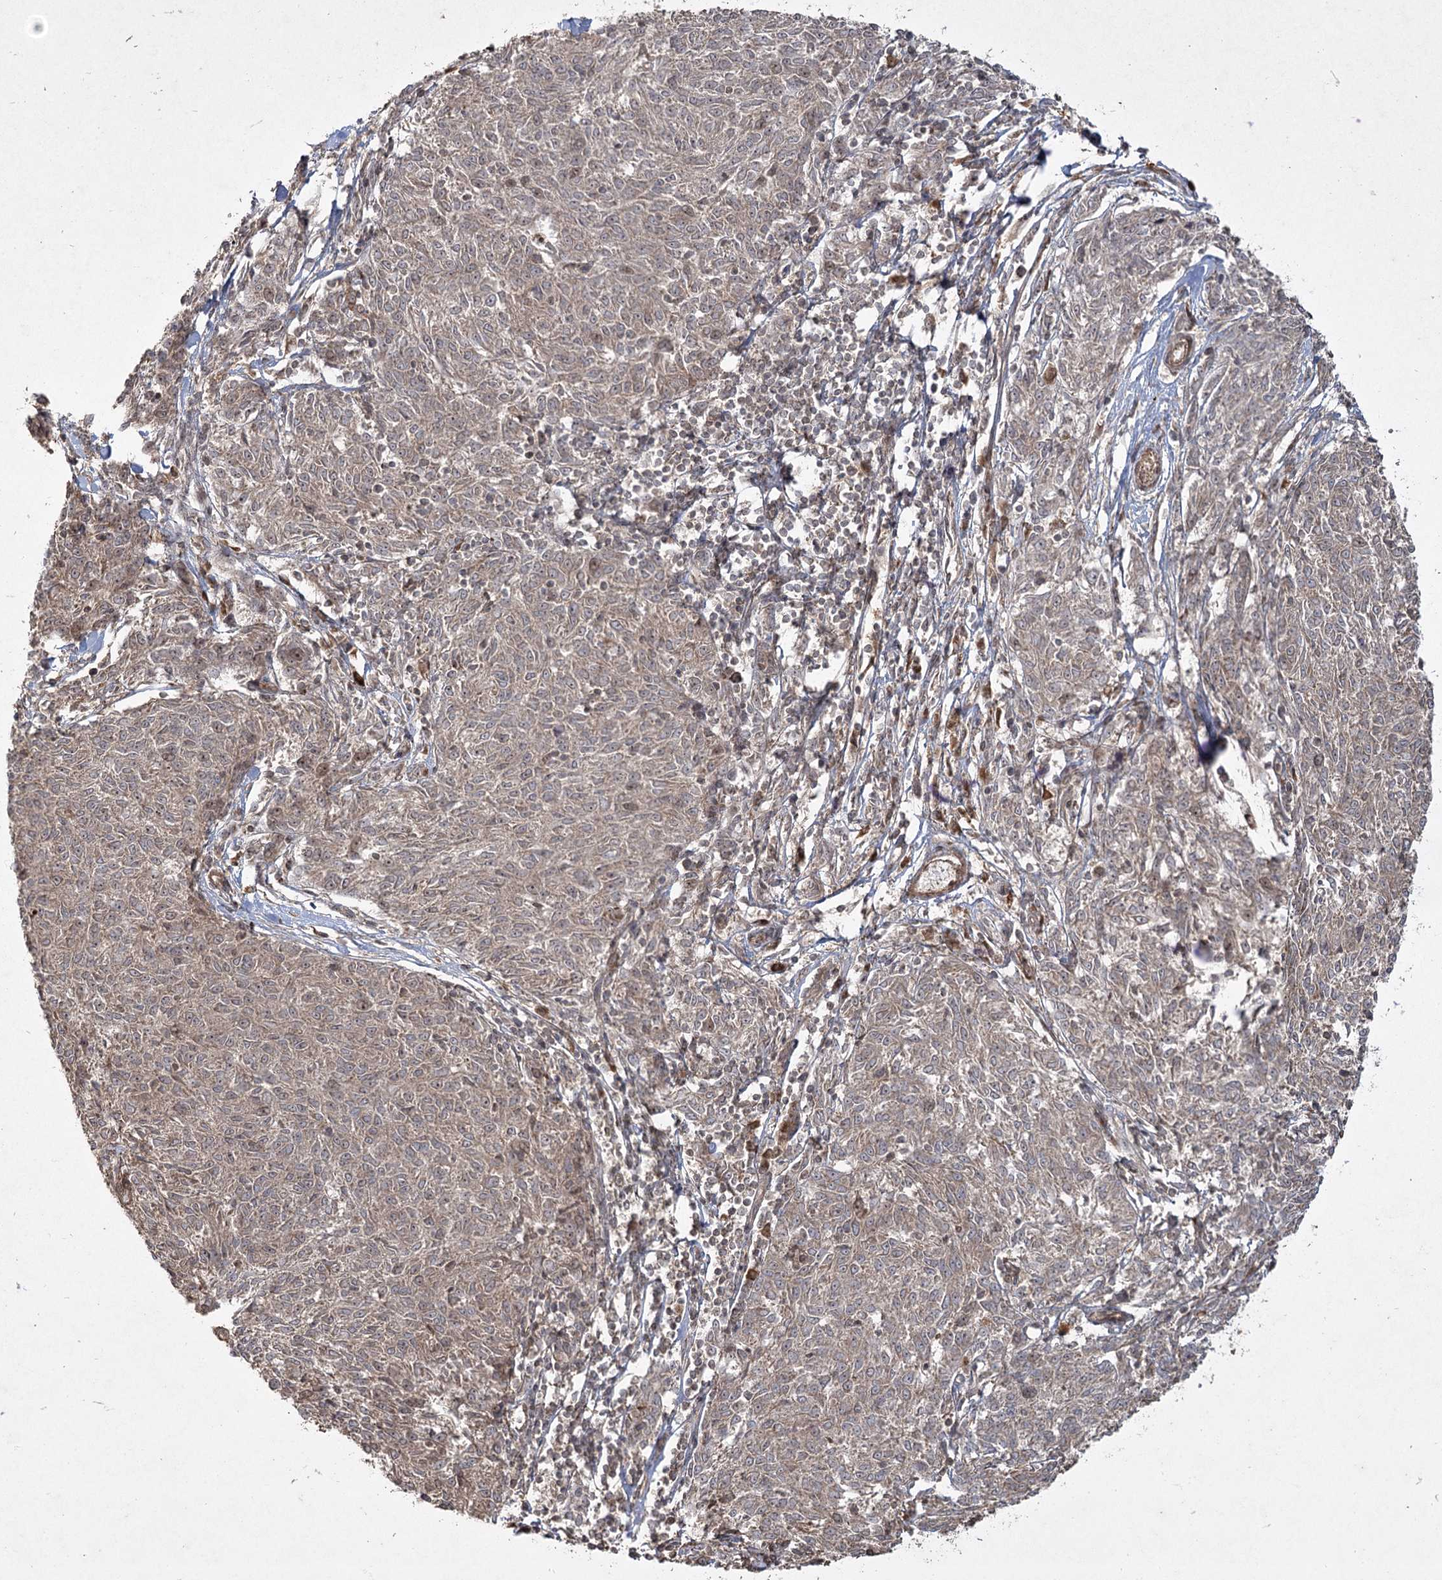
{"staining": {"intensity": "weak", "quantity": ">75%", "location": "cytoplasmic/membranous"}, "tissue": "melanoma", "cell_type": "Tumor cells", "image_type": "cancer", "snomed": [{"axis": "morphology", "description": "Malignant melanoma, NOS"}, {"axis": "topography", "description": "Skin"}], "caption": "Immunohistochemistry (IHC) micrograph of neoplastic tissue: malignant melanoma stained using immunohistochemistry (IHC) shows low levels of weak protein expression localized specifically in the cytoplasmic/membranous of tumor cells, appearing as a cytoplasmic/membranous brown color.", "gene": "CPLANE1", "patient": {"sex": "female", "age": 72}}